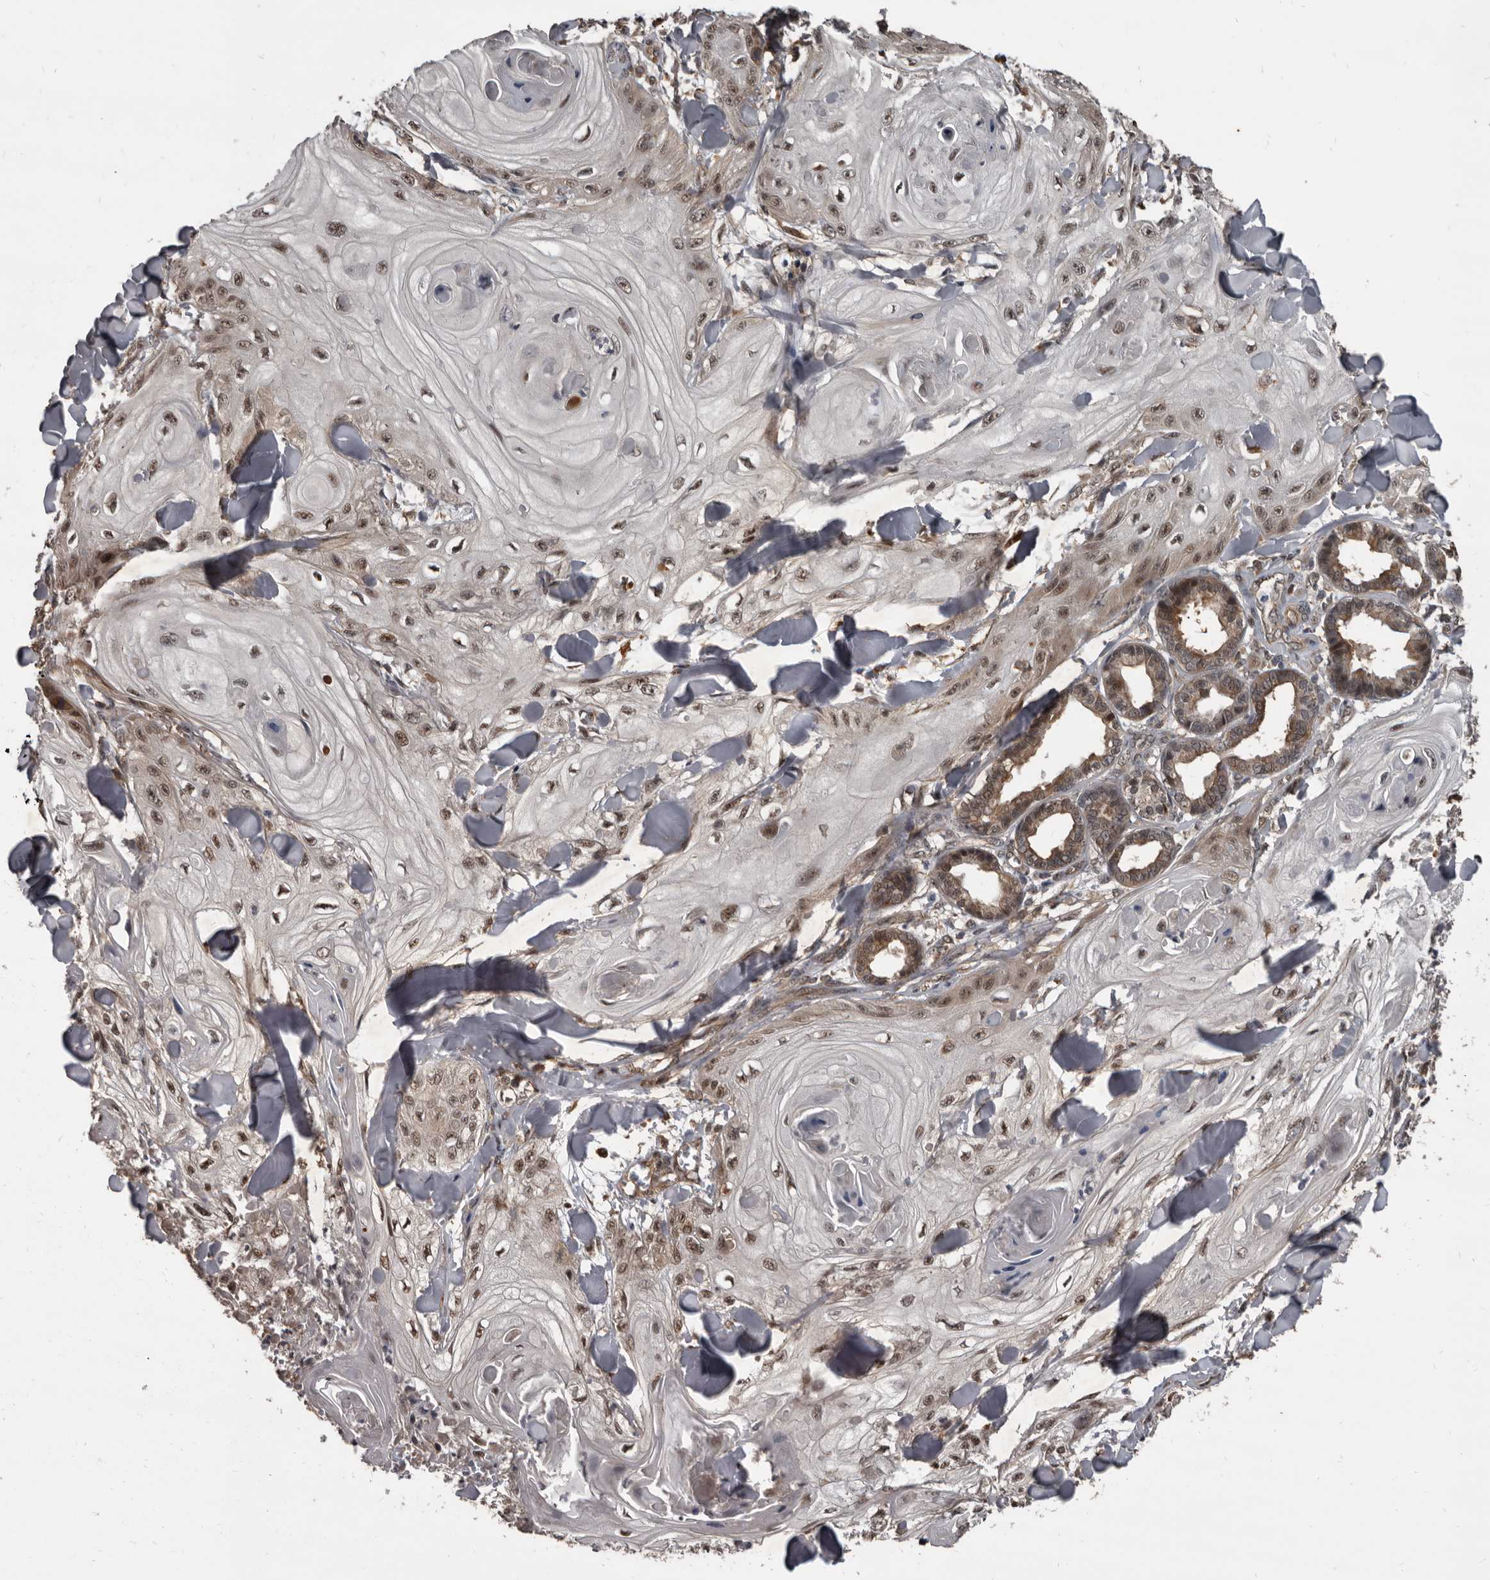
{"staining": {"intensity": "moderate", "quantity": ">75%", "location": "nuclear"}, "tissue": "skin cancer", "cell_type": "Tumor cells", "image_type": "cancer", "snomed": [{"axis": "morphology", "description": "Squamous cell carcinoma, NOS"}, {"axis": "topography", "description": "Skin"}], "caption": "IHC staining of skin cancer (squamous cell carcinoma), which demonstrates medium levels of moderate nuclear positivity in approximately >75% of tumor cells indicating moderate nuclear protein positivity. The staining was performed using DAB (brown) for protein detection and nuclei were counterstained in hematoxylin (blue).", "gene": "AHR", "patient": {"sex": "male", "age": 74}}